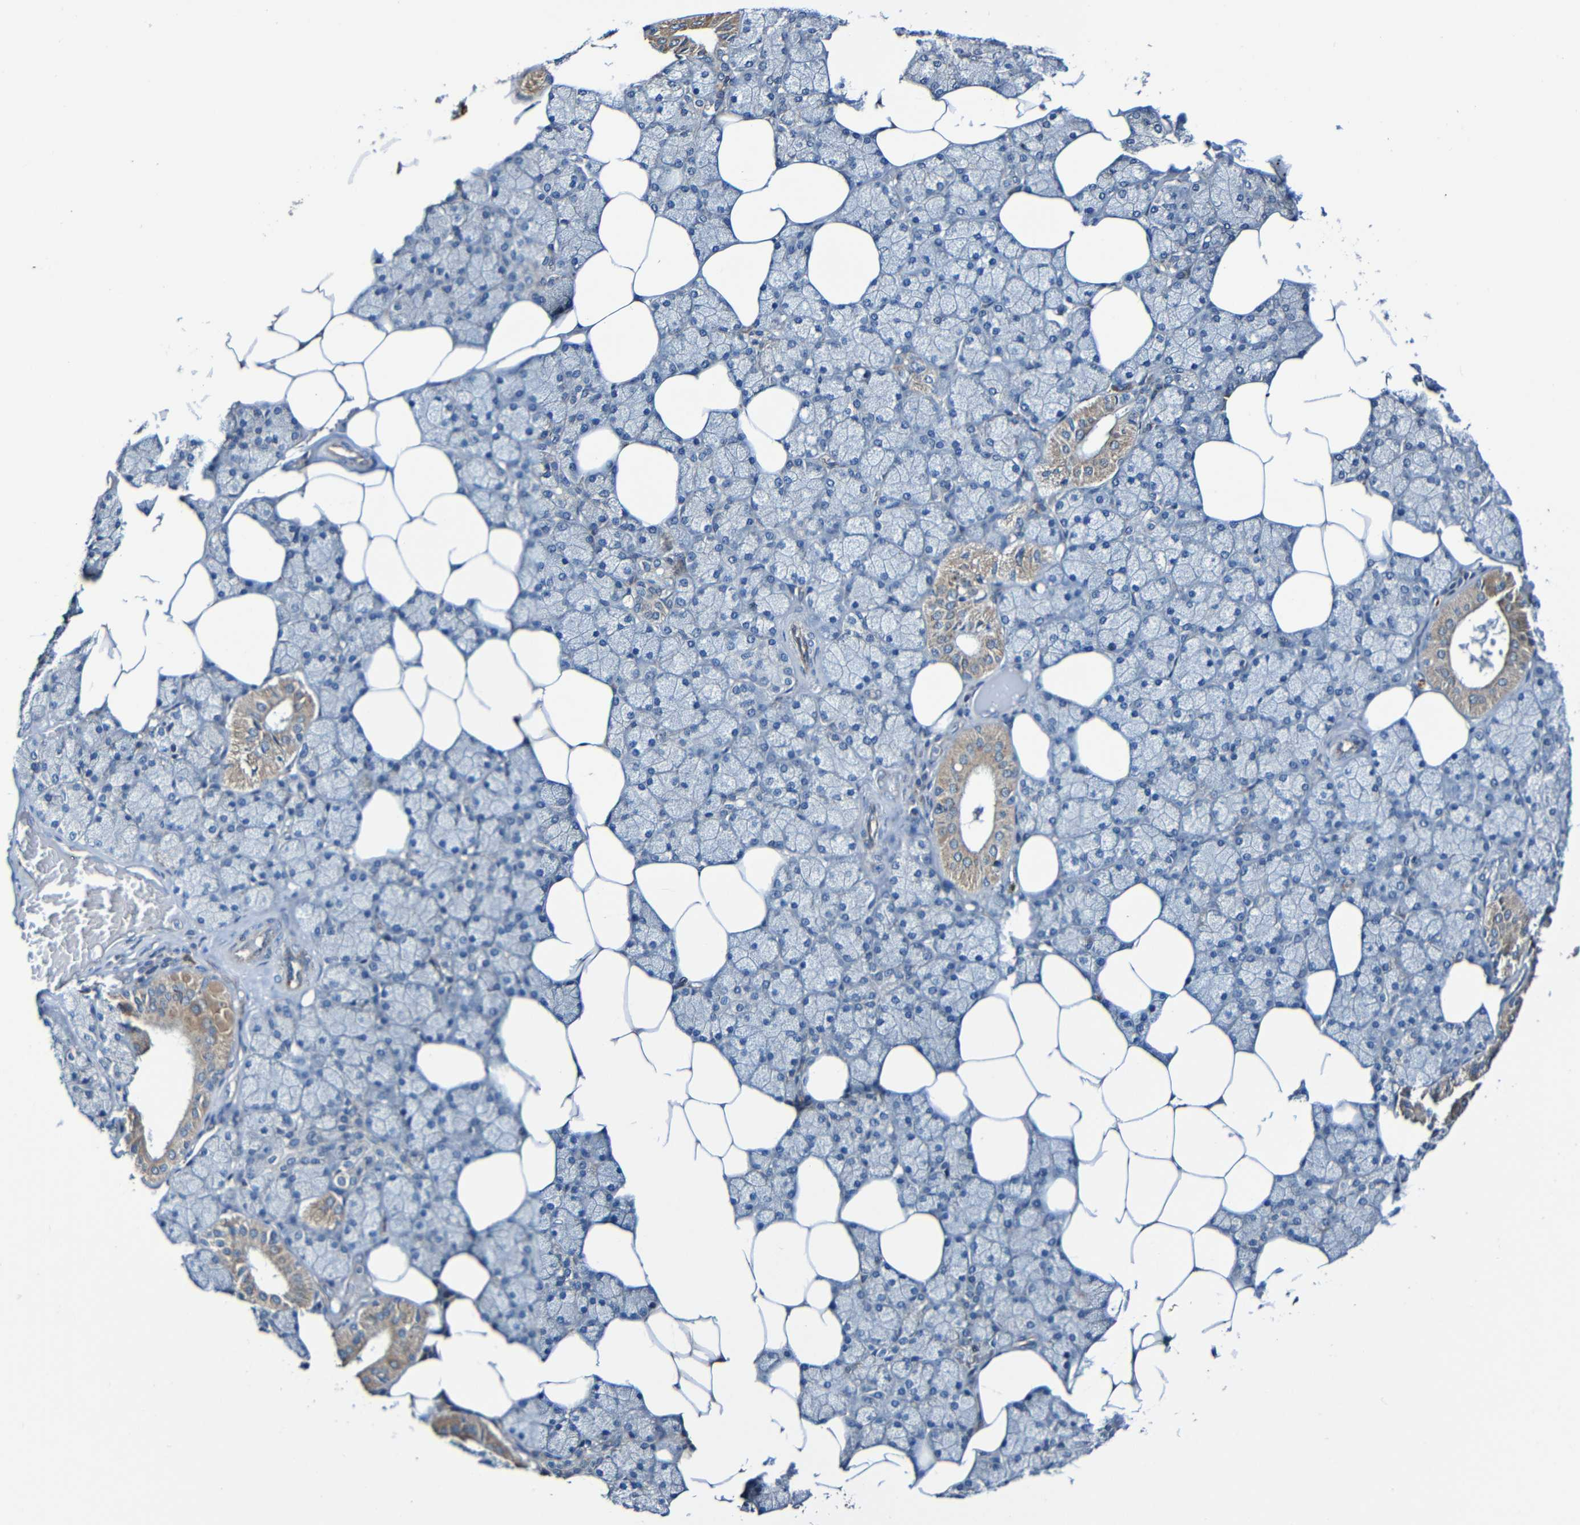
{"staining": {"intensity": "weak", "quantity": "<25%", "location": "cytoplasmic/membranous"}, "tissue": "salivary gland", "cell_type": "Glandular cells", "image_type": "normal", "snomed": [{"axis": "morphology", "description": "Normal tissue, NOS"}, {"axis": "topography", "description": "Salivary gland"}], "caption": "DAB (3,3'-diaminobenzidine) immunohistochemical staining of benign salivary gland displays no significant positivity in glandular cells.", "gene": "ADAM15", "patient": {"sex": "male", "age": 62}}